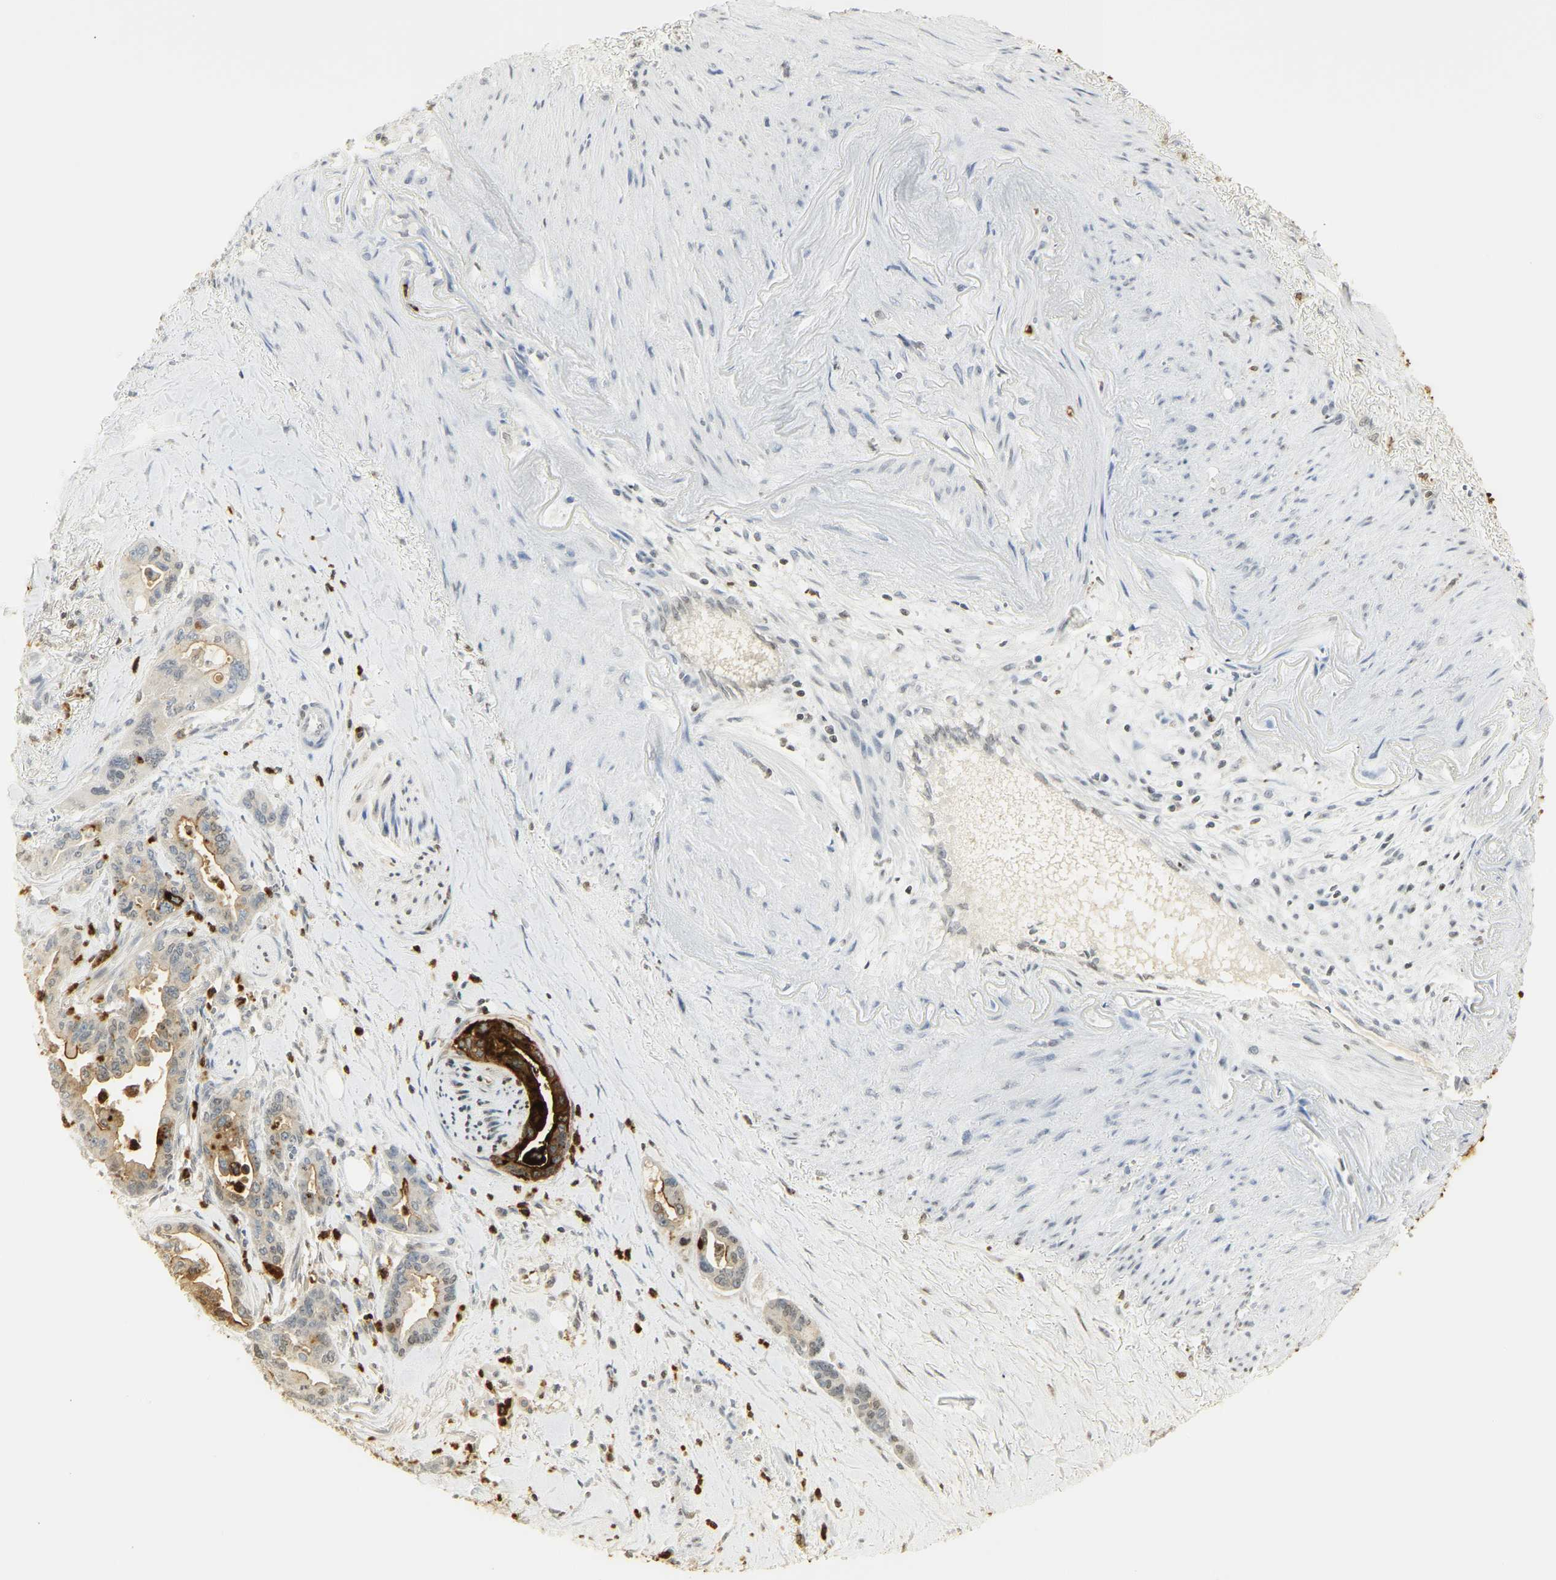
{"staining": {"intensity": "strong", "quantity": ">75%", "location": "cytoplasmic/membranous"}, "tissue": "pancreatic cancer", "cell_type": "Tumor cells", "image_type": "cancer", "snomed": [{"axis": "morphology", "description": "Adenocarcinoma, NOS"}, {"axis": "topography", "description": "Pancreas"}], "caption": "Human pancreatic adenocarcinoma stained with a brown dye exhibits strong cytoplasmic/membranous positive staining in about >75% of tumor cells.", "gene": "CEACAM5", "patient": {"sex": "male", "age": 70}}